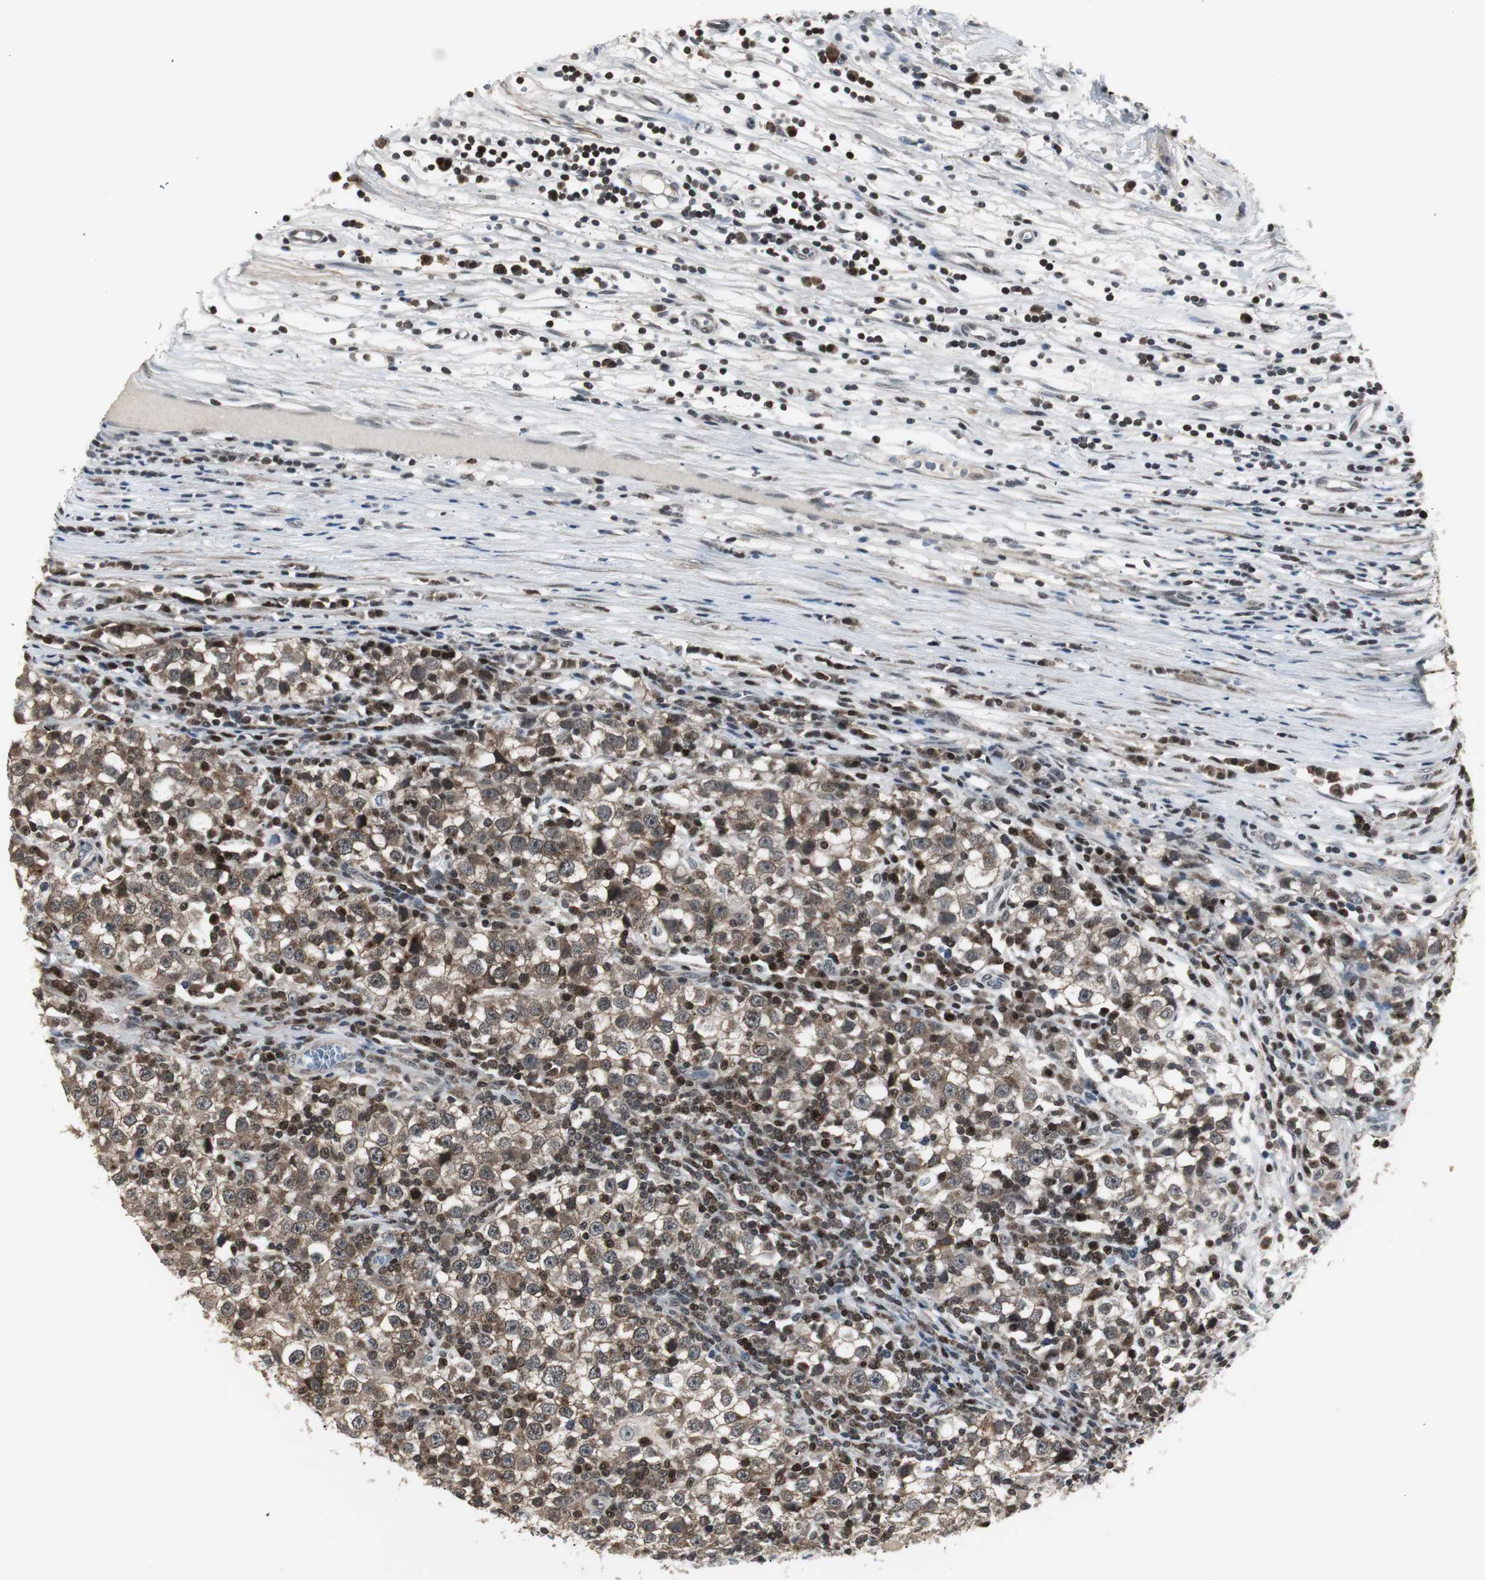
{"staining": {"intensity": "moderate", "quantity": ">75%", "location": "cytoplasmic/membranous,nuclear"}, "tissue": "testis cancer", "cell_type": "Tumor cells", "image_type": "cancer", "snomed": [{"axis": "morphology", "description": "Seminoma, NOS"}, {"axis": "topography", "description": "Testis"}], "caption": "The image demonstrates a brown stain indicating the presence of a protein in the cytoplasmic/membranous and nuclear of tumor cells in testis cancer.", "gene": "MPG", "patient": {"sex": "male", "age": 65}}